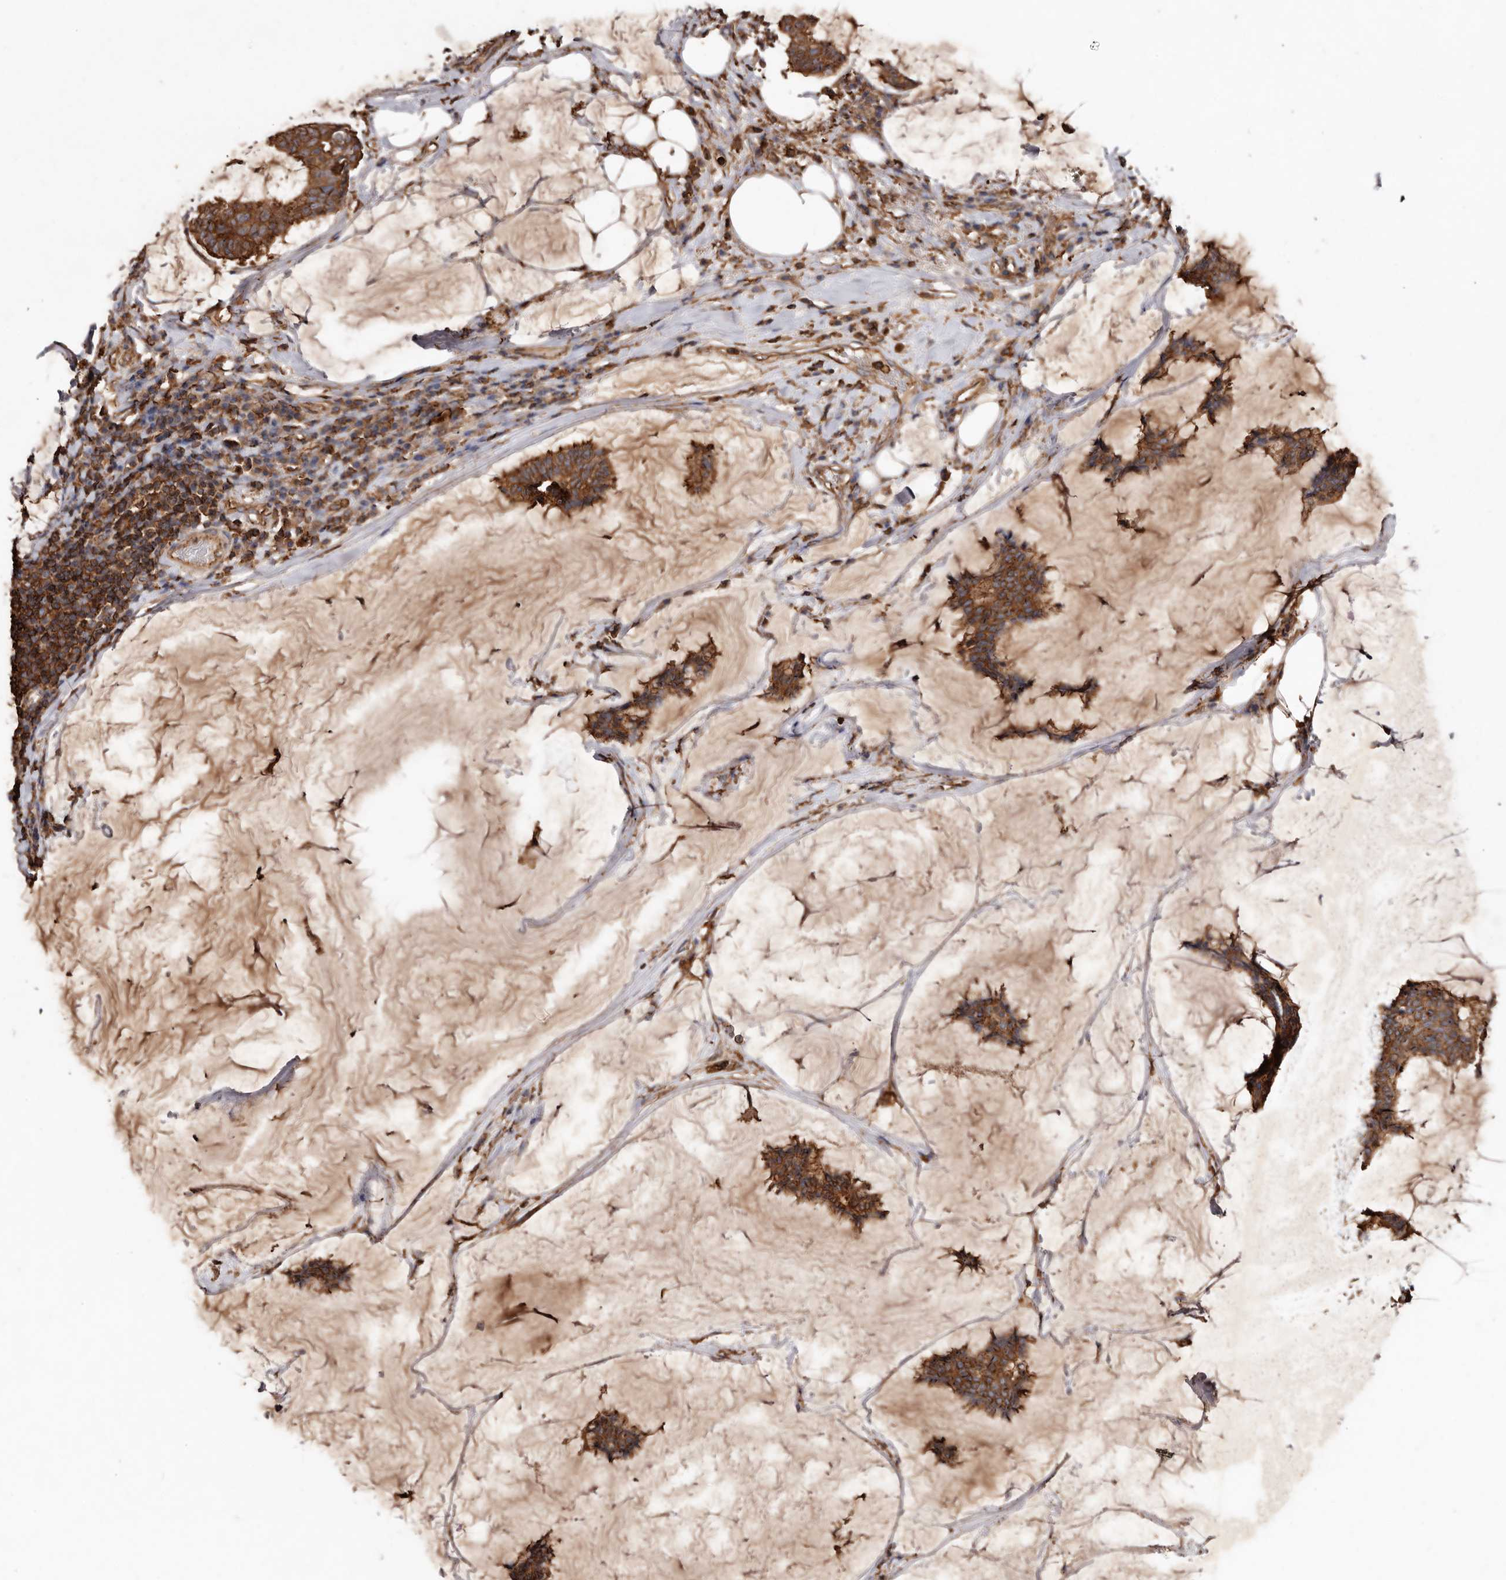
{"staining": {"intensity": "strong", "quantity": ">75%", "location": "cytoplasmic/membranous"}, "tissue": "breast cancer", "cell_type": "Tumor cells", "image_type": "cancer", "snomed": [{"axis": "morphology", "description": "Duct carcinoma"}, {"axis": "topography", "description": "Breast"}], "caption": "A brown stain shows strong cytoplasmic/membranous staining of a protein in breast cancer (invasive ductal carcinoma) tumor cells.", "gene": "COQ8B", "patient": {"sex": "female", "age": 93}}